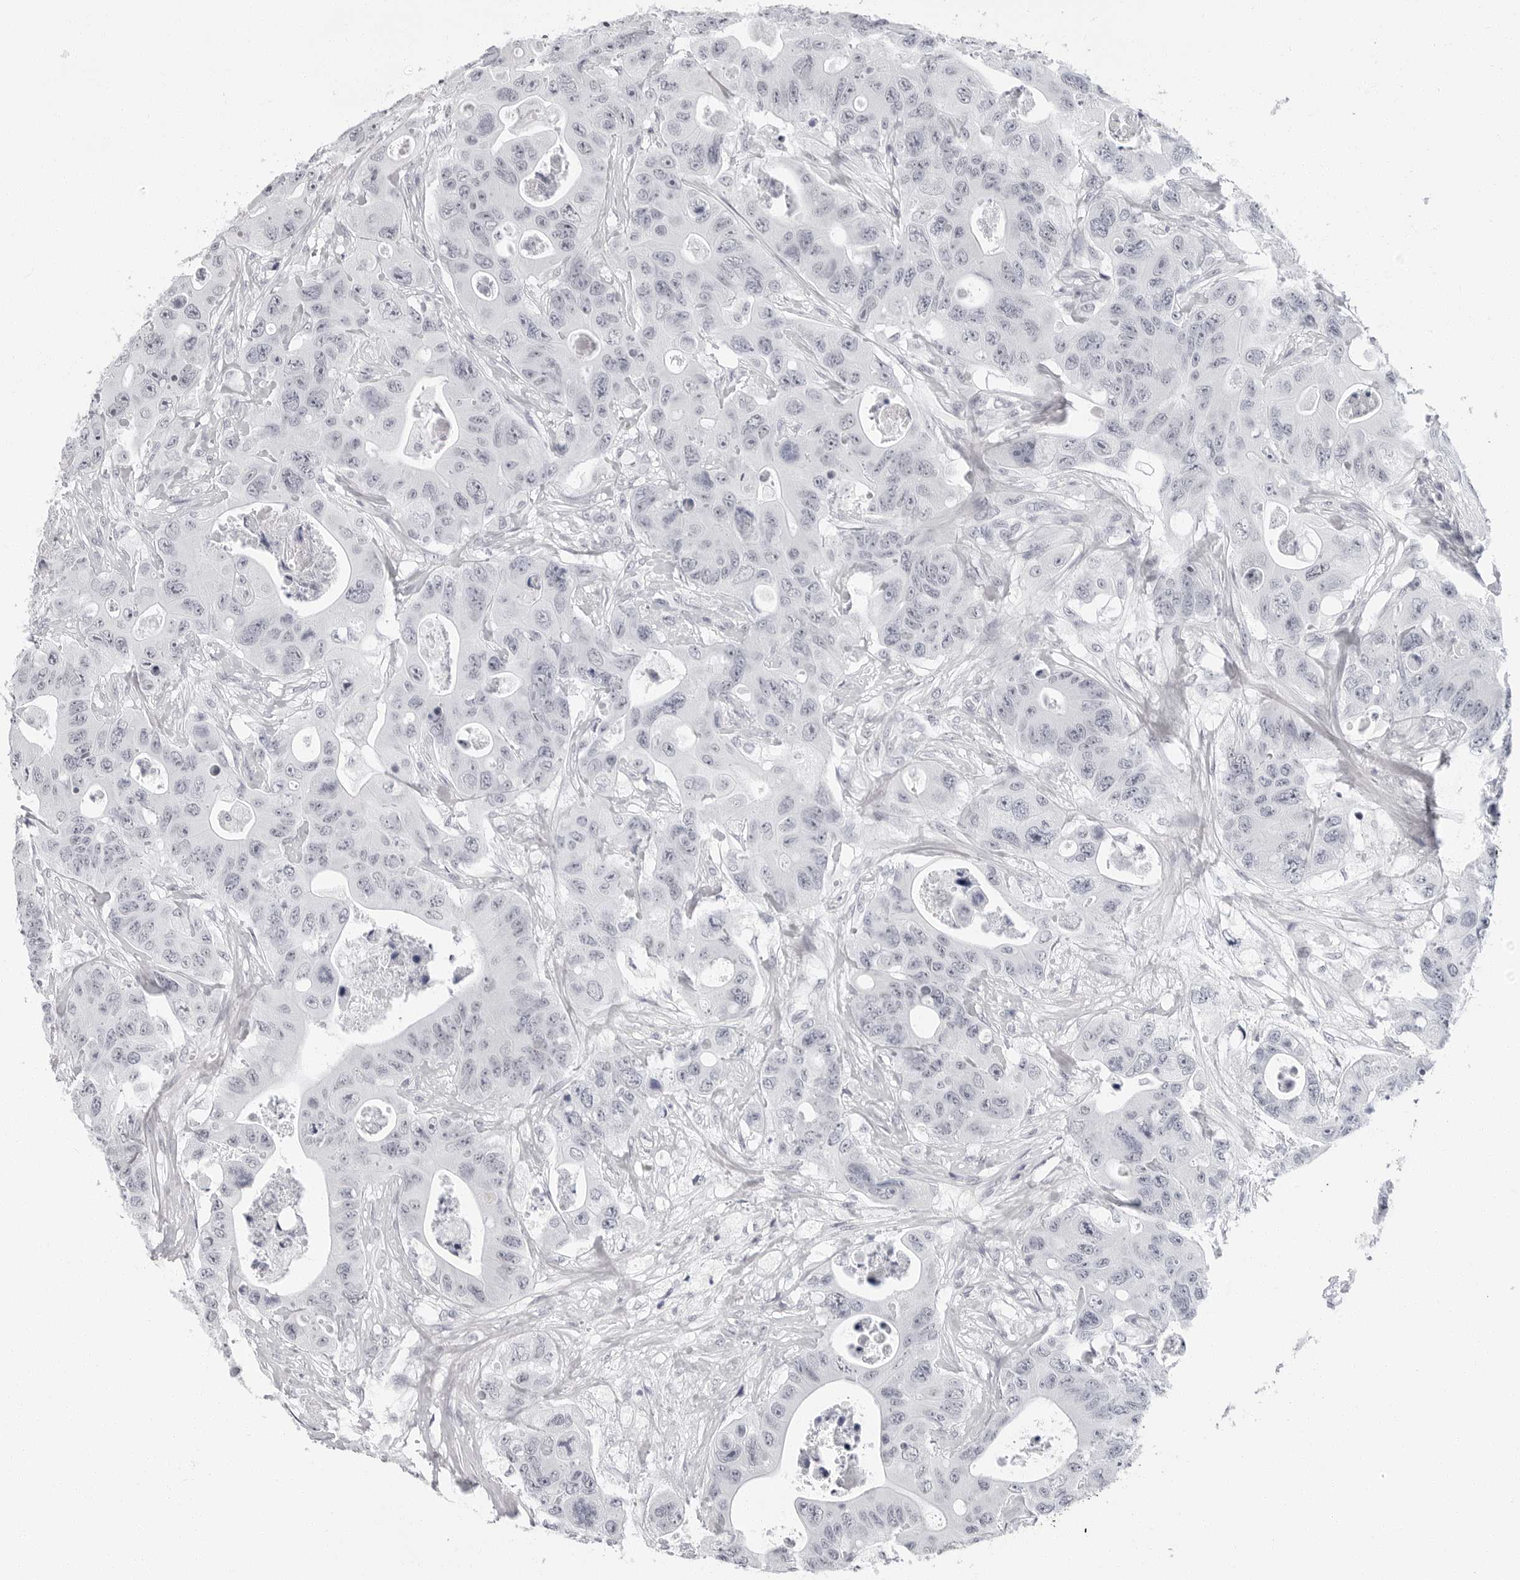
{"staining": {"intensity": "negative", "quantity": "none", "location": "none"}, "tissue": "colorectal cancer", "cell_type": "Tumor cells", "image_type": "cancer", "snomed": [{"axis": "morphology", "description": "Adenocarcinoma, NOS"}, {"axis": "topography", "description": "Colon"}], "caption": "Colorectal cancer (adenocarcinoma) was stained to show a protein in brown. There is no significant staining in tumor cells. (Brightfield microscopy of DAB immunohistochemistry at high magnification).", "gene": "VEZF1", "patient": {"sex": "female", "age": 46}}